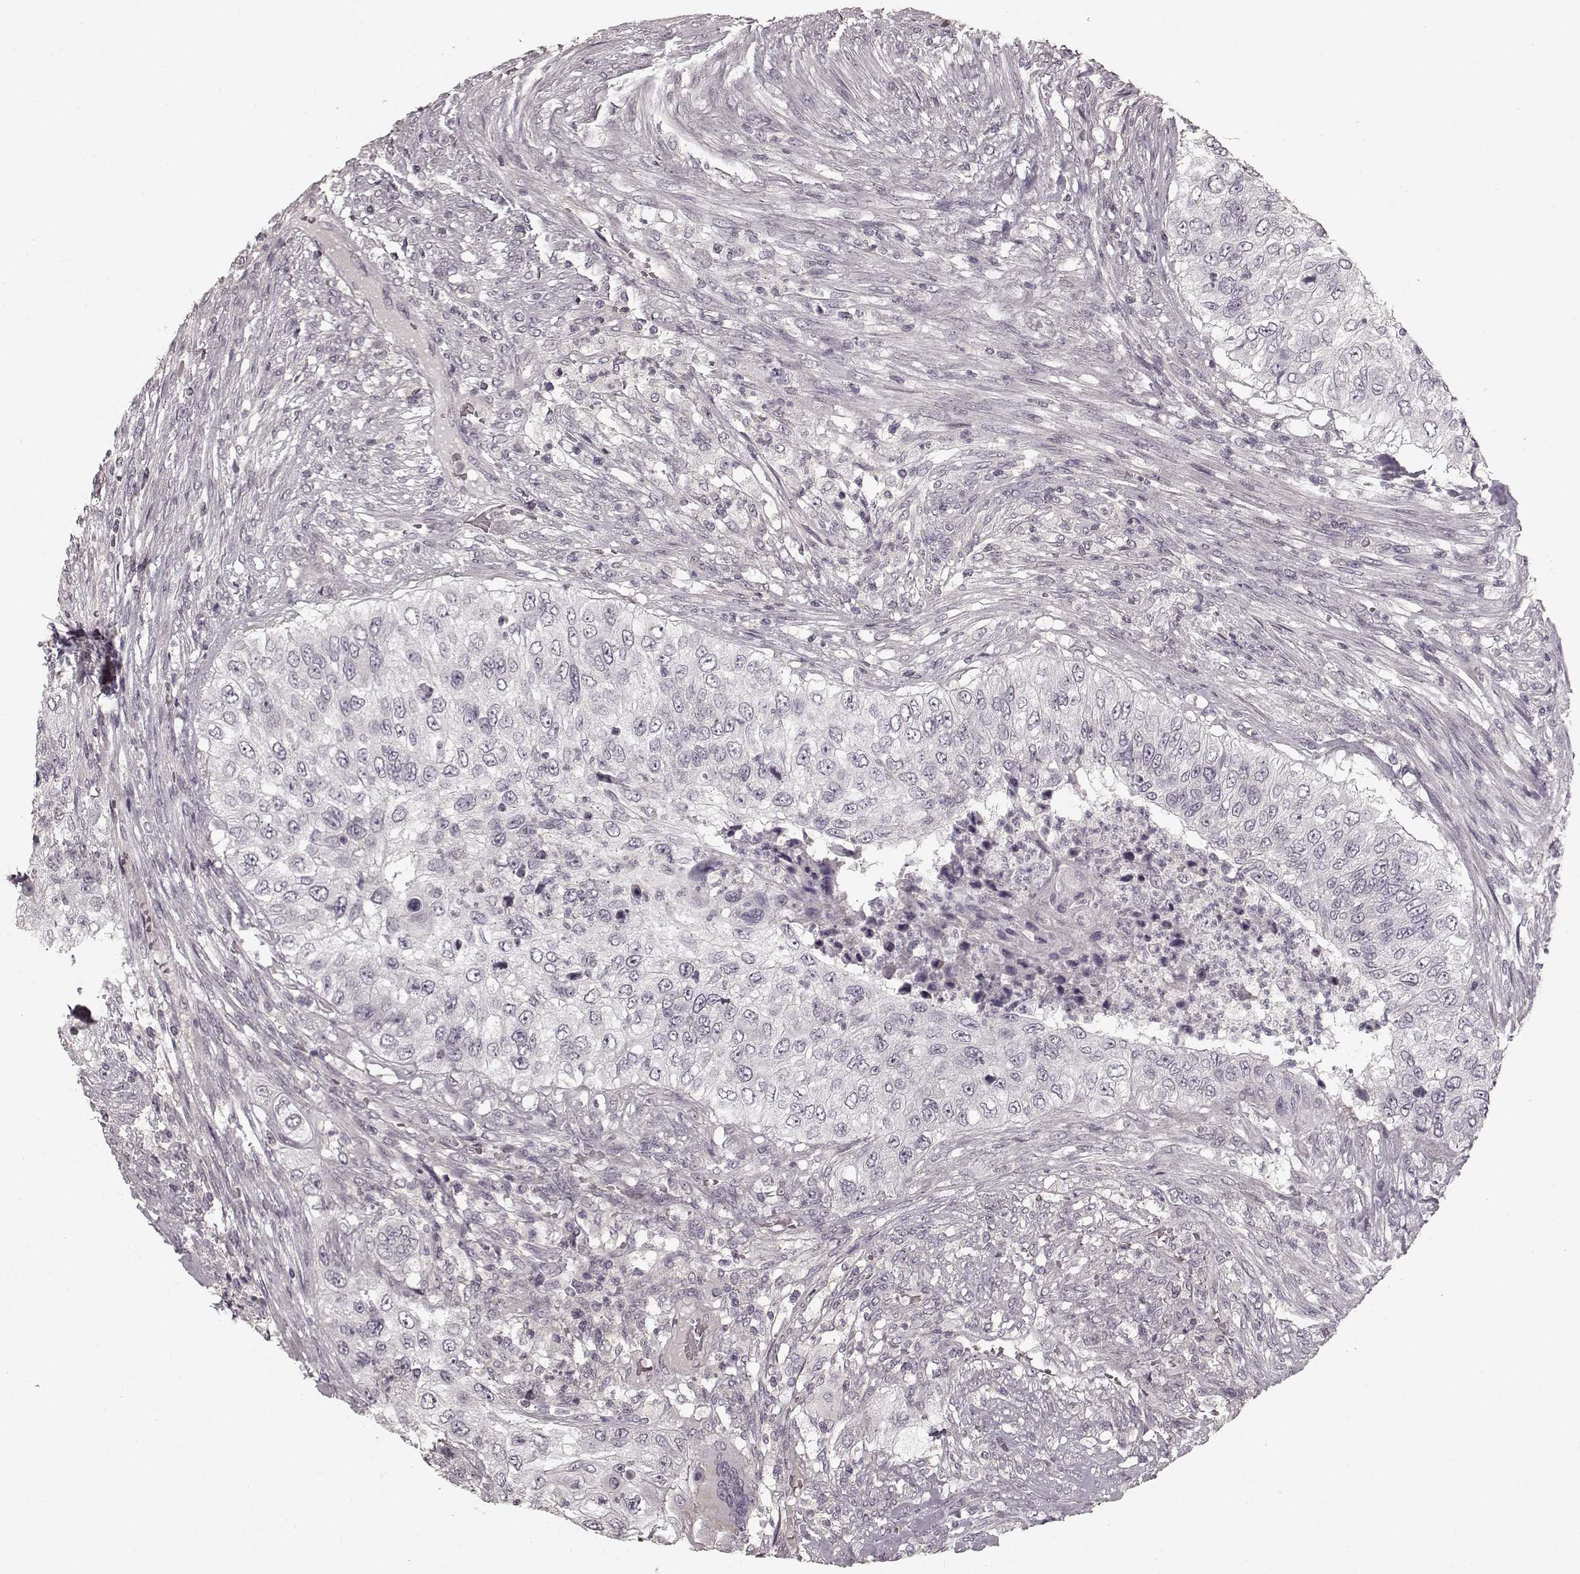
{"staining": {"intensity": "negative", "quantity": "none", "location": "none"}, "tissue": "urothelial cancer", "cell_type": "Tumor cells", "image_type": "cancer", "snomed": [{"axis": "morphology", "description": "Urothelial carcinoma, High grade"}, {"axis": "topography", "description": "Urinary bladder"}], "caption": "The IHC image has no significant positivity in tumor cells of urothelial cancer tissue. The staining is performed using DAB brown chromogen with nuclei counter-stained in using hematoxylin.", "gene": "PRKCE", "patient": {"sex": "female", "age": 60}}